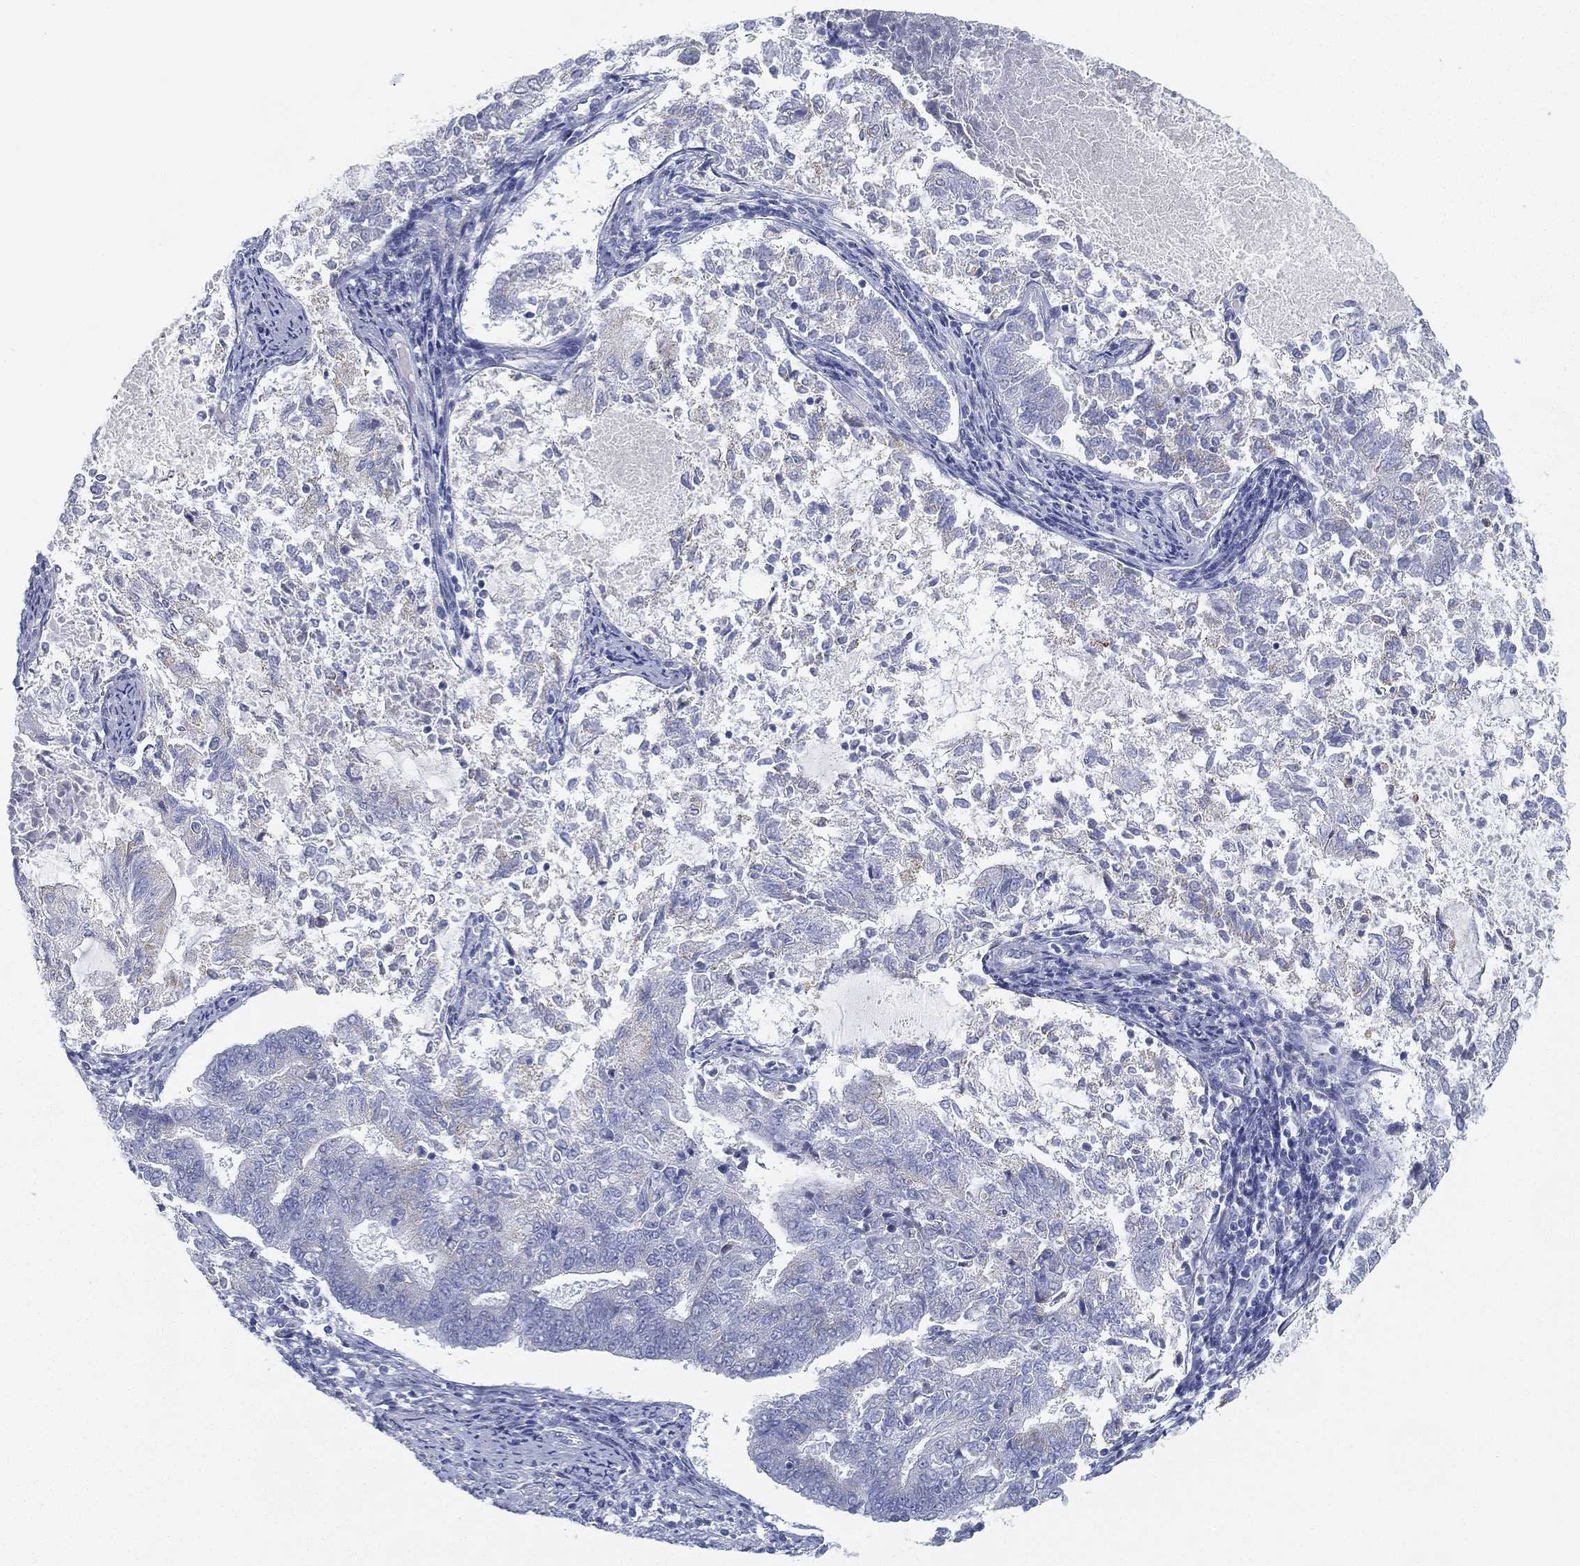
{"staining": {"intensity": "negative", "quantity": "none", "location": "none"}, "tissue": "endometrial cancer", "cell_type": "Tumor cells", "image_type": "cancer", "snomed": [{"axis": "morphology", "description": "Adenocarcinoma, NOS"}, {"axis": "topography", "description": "Endometrium"}], "caption": "IHC of human endometrial adenocarcinoma shows no positivity in tumor cells.", "gene": "GPR61", "patient": {"sex": "female", "age": 65}}